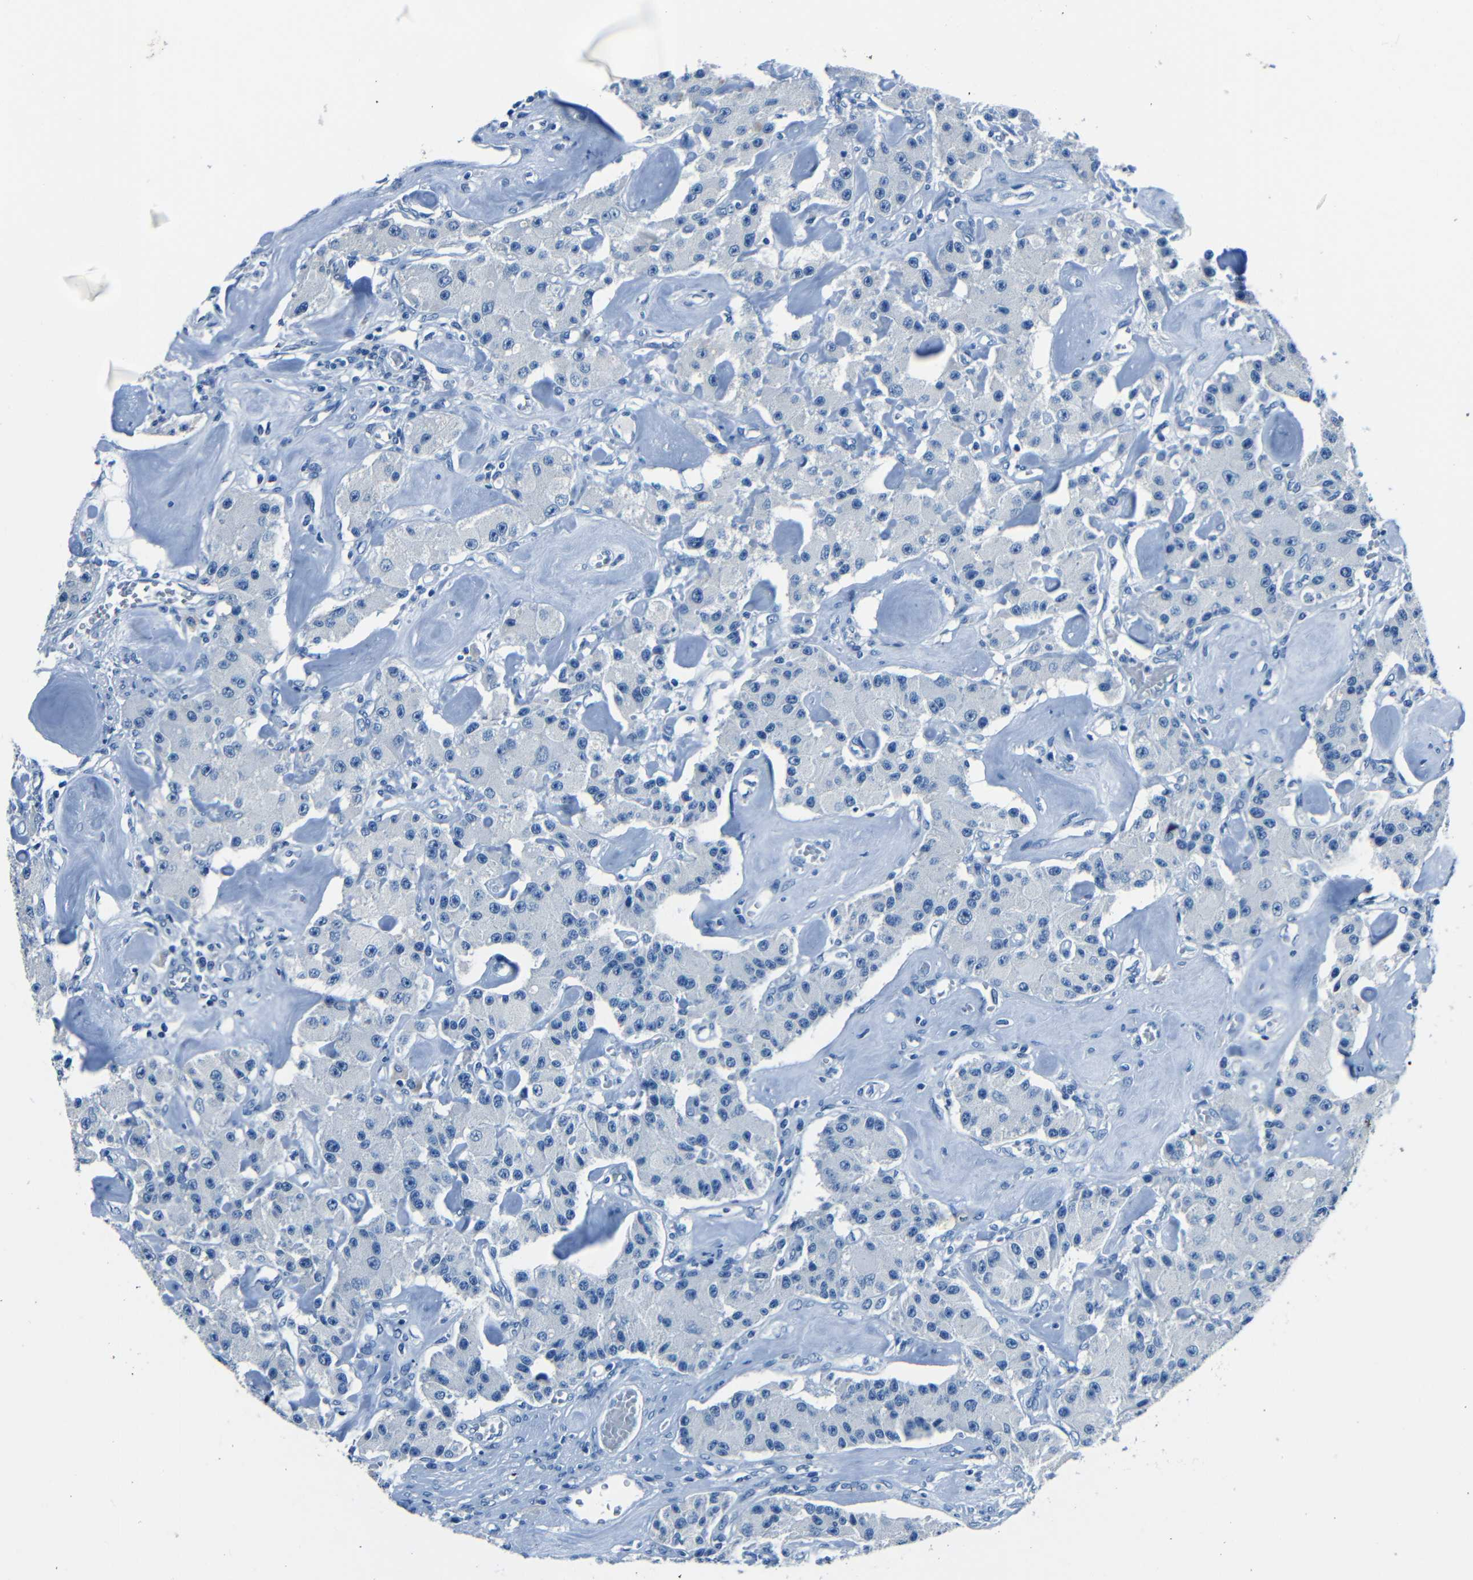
{"staining": {"intensity": "negative", "quantity": "none", "location": "none"}, "tissue": "carcinoid", "cell_type": "Tumor cells", "image_type": "cancer", "snomed": [{"axis": "morphology", "description": "Carcinoid, malignant, NOS"}, {"axis": "topography", "description": "Pancreas"}], "caption": "DAB immunohistochemical staining of malignant carcinoid displays no significant expression in tumor cells.", "gene": "FBN2", "patient": {"sex": "male", "age": 41}}